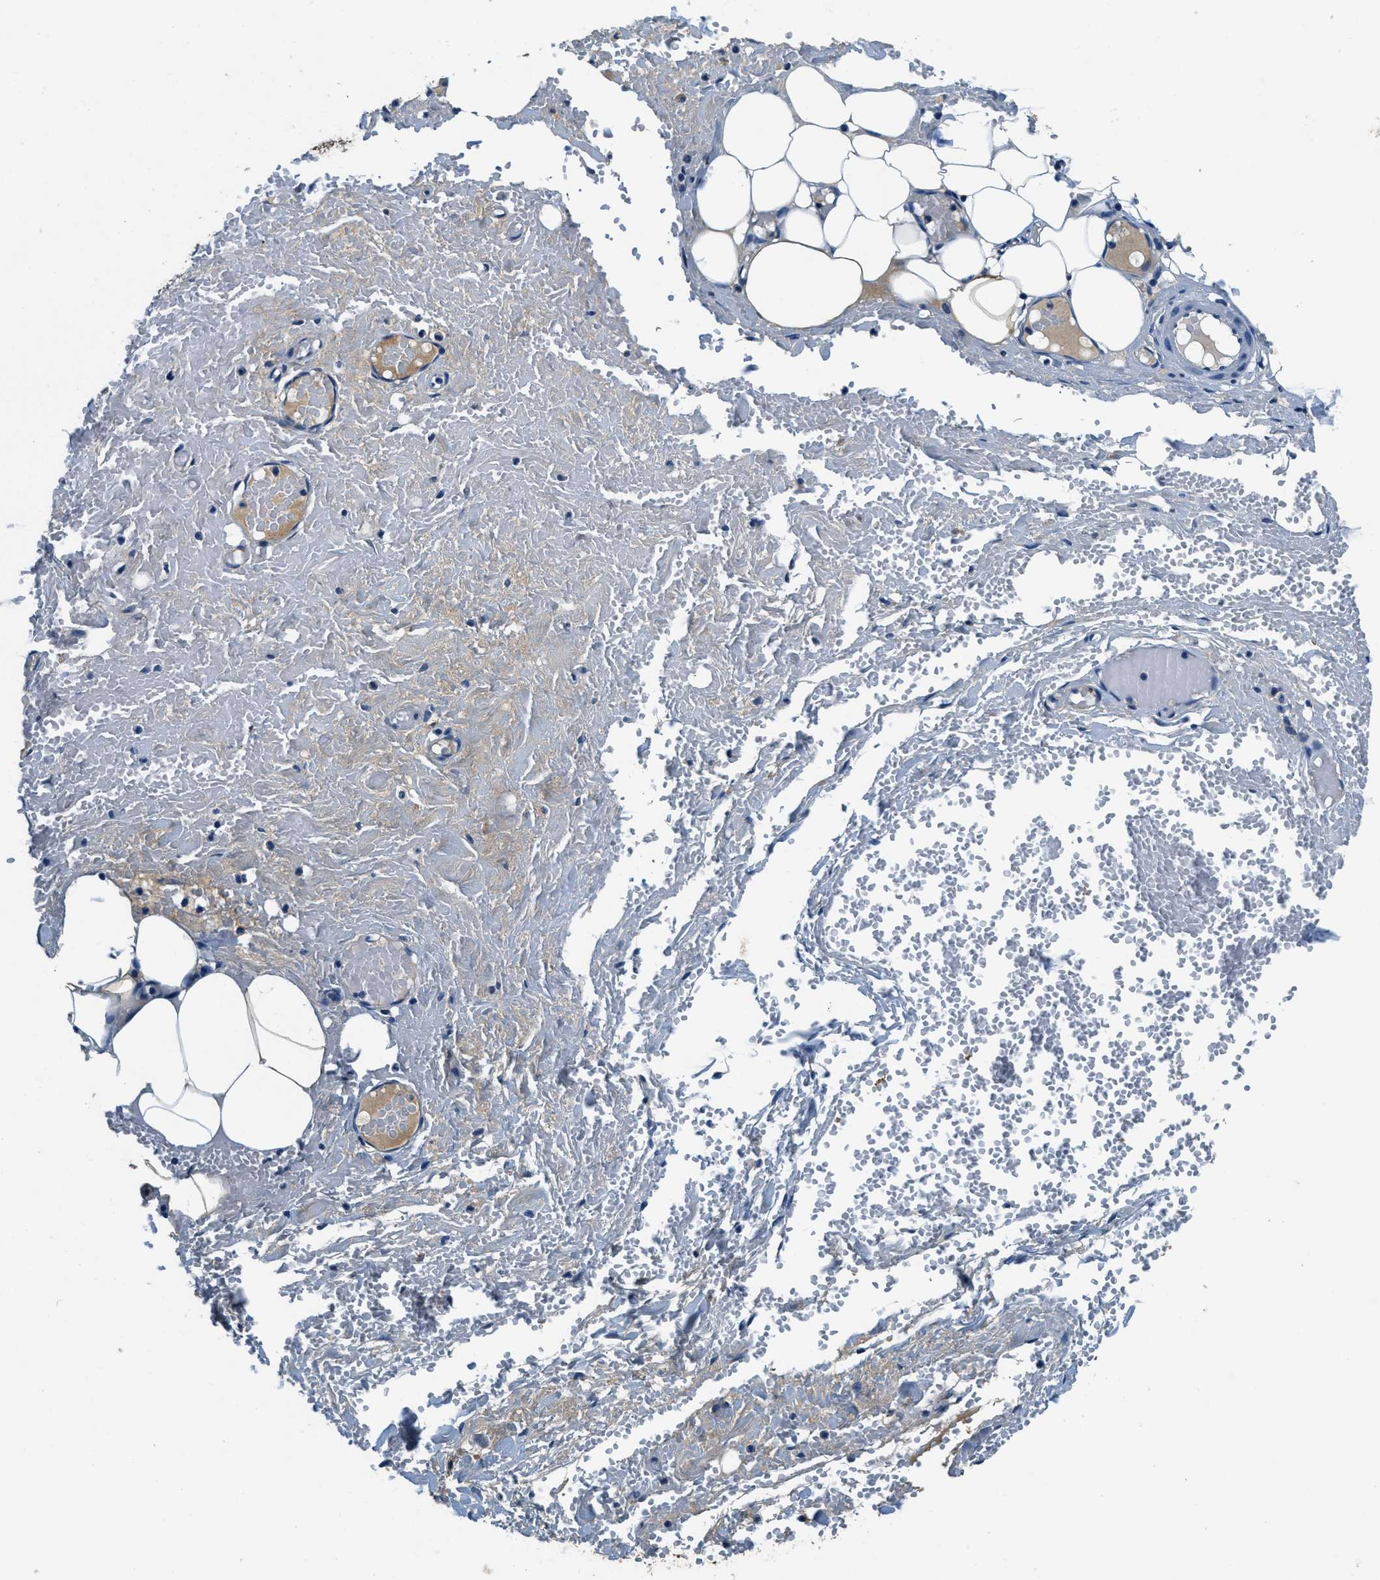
{"staining": {"intensity": "moderate", "quantity": "25%-75%", "location": "cytoplasmic/membranous"}, "tissue": "adipose tissue", "cell_type": "Adipocytes", "image_type": "normal", "snomed": [{"axis": "morphology", "description": "Normal tissue, NOS"}, {"axis": "topography", "description": "Soft tissue"}, {"axis": "topography", "description": "Vascular tissue"}], "caption": "Adipose tissue stained for a protein (brown) exhibits moderate cytoplasmic/membranous positive positivity in approximately 25%-75% of adipocytes.", "gene": "TMEM186", "patient": {"sex": "female", "age": 35}}